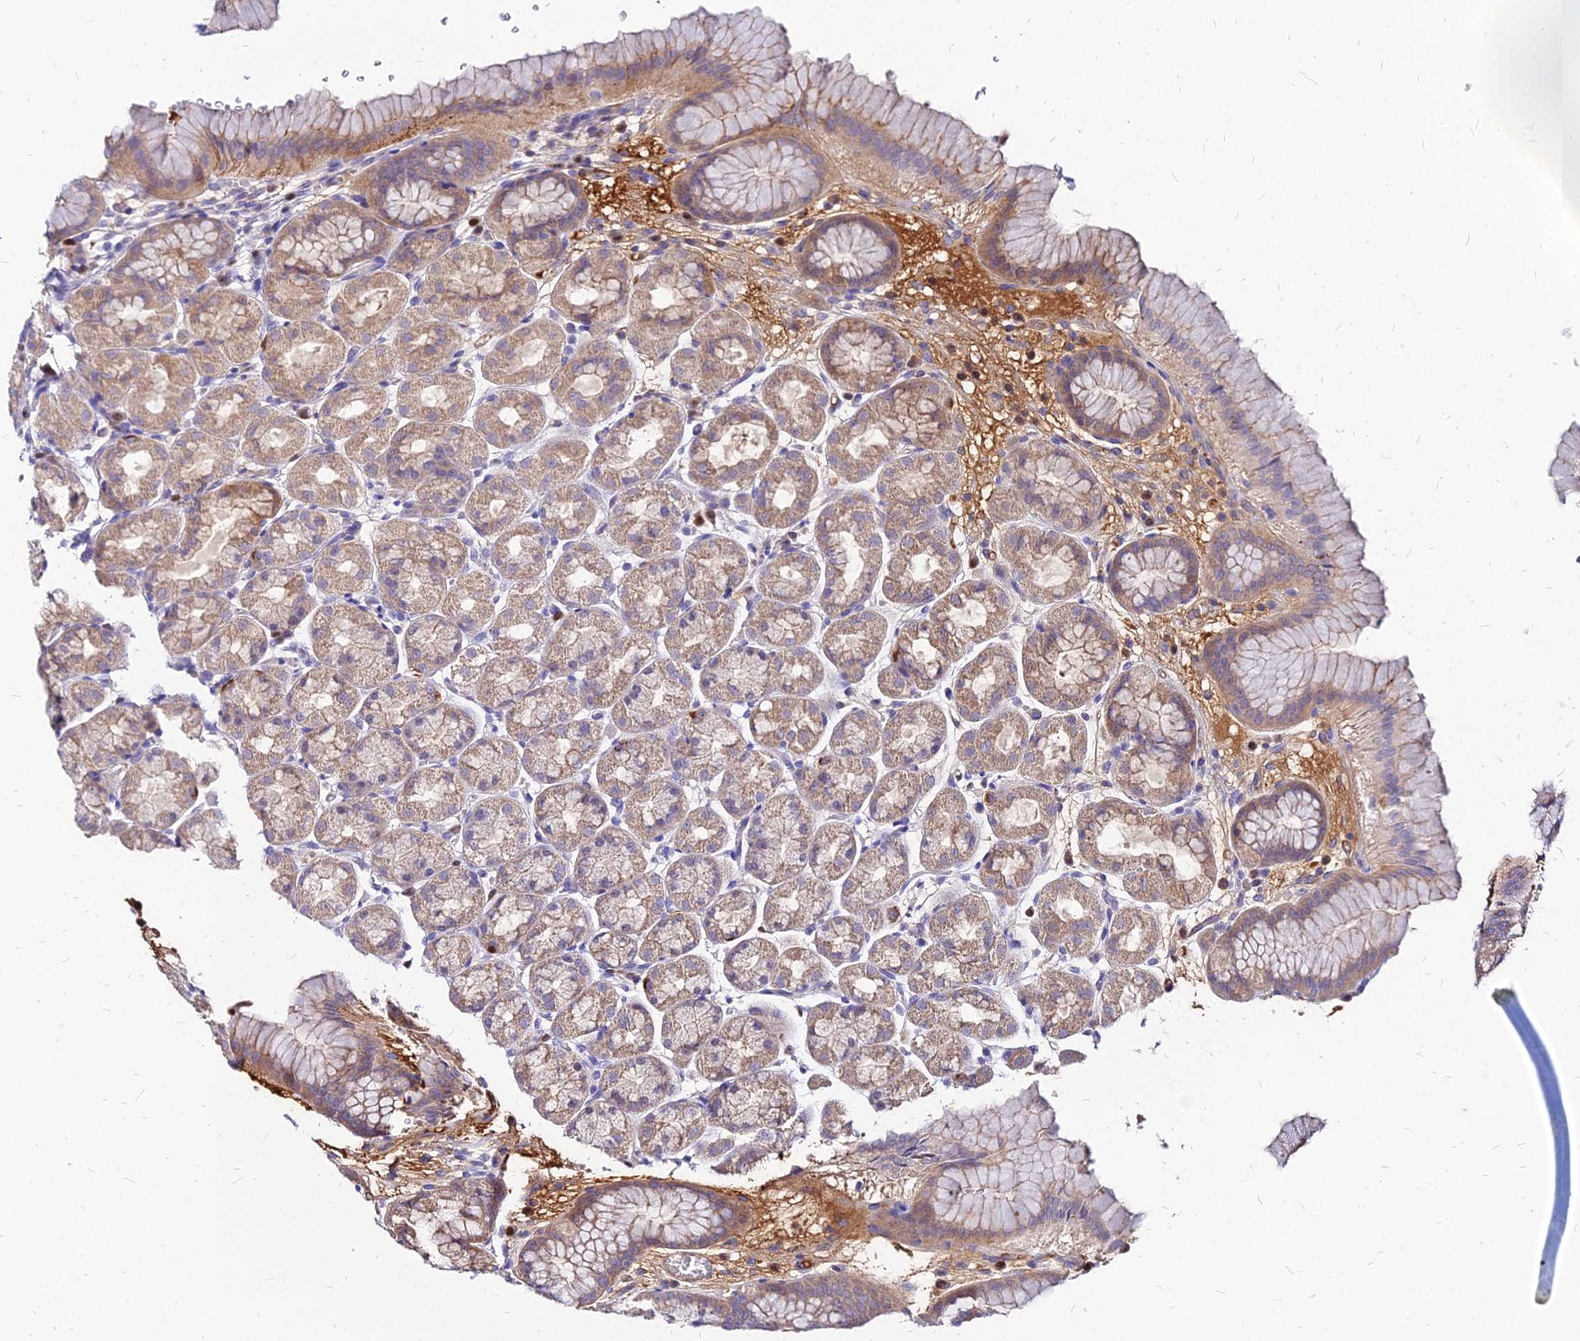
{"staining": {"intensity": "strong", "quantity": "<25%", "location": "cytoplasmic/membranous"}, "tissue": "stomach", "cell_type": "Glandular cells", "image_type": "normal", "snomed": [{"axis": "morphology", "description": "Normal tissue, NOS"}, {"axis": "topography", "description": "Stomach"}], "caption": "This photomicrograph exhibits immunohistochemistry staining of normal human stomach, with medium strong cytoplasmic/membranous expression in approximately <25% of glandular cells.", "gene": "ACSM6", "patient": {"sex": "male", "age": 42}}